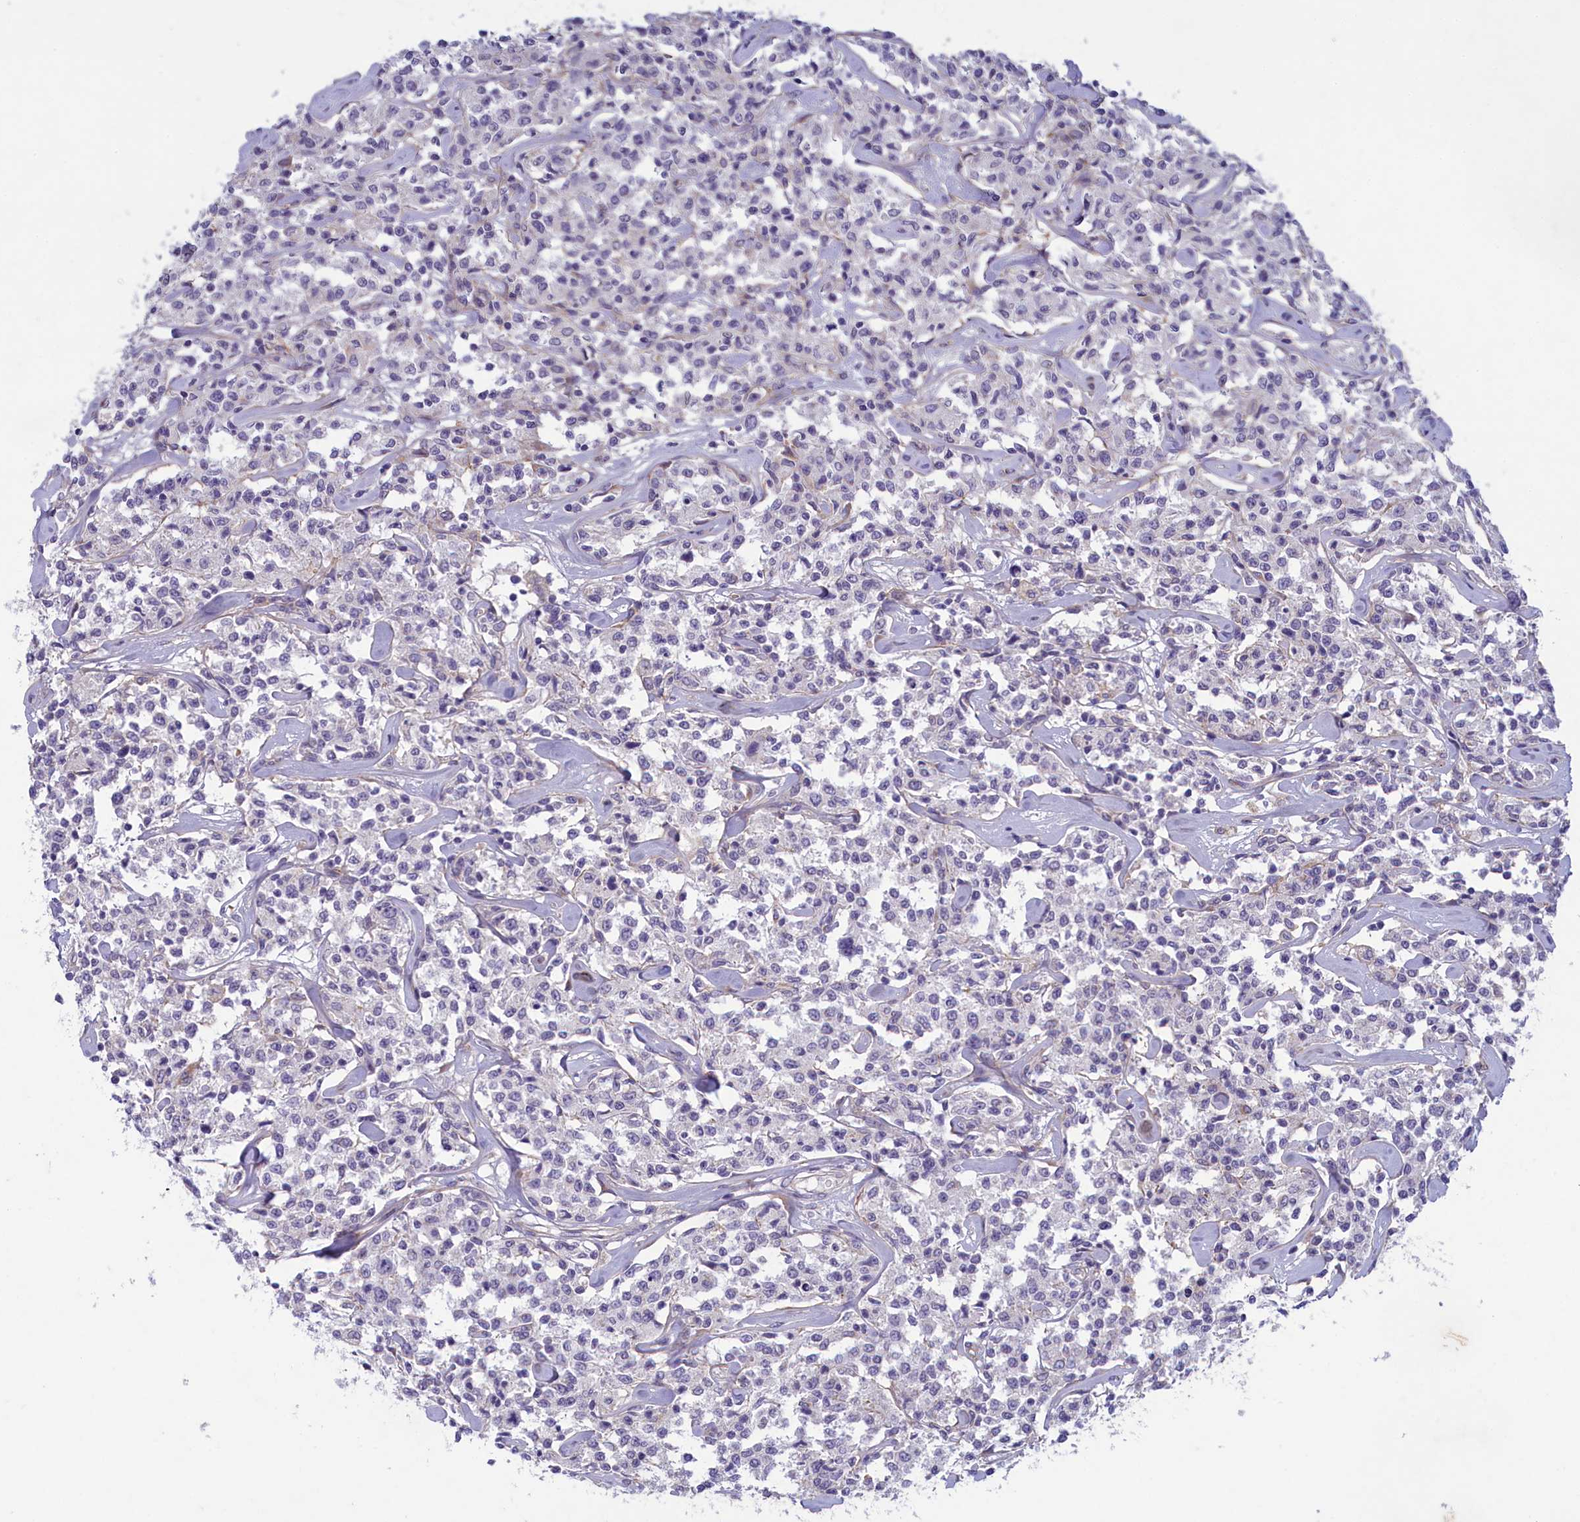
{"staining": {"intensity": "negative", "quantity": "none", "location": "none"}, "tissue": "lymphoma", "cell_type": "Tumor cells", "image_type": "cancer", "snomed": [{"axis": "morphology", "description": "Malignant lymphoma, non-Hodgkin's type, Low grade"}, {"axis": "topography", "description": "Small intestine"}], "caption": "An IHC photomicrograph of low-grade malignant lymphoma, non-Hodgkin's type is shown. There is no staining in tumor cells of low-grade malignant lymphoma, non-Hodgkin's type. (Brightfield microscopy of DAB IHC at high magnification).", "gene": "PLEKHG6", "patient": {"sex": "female", "age": 59}}